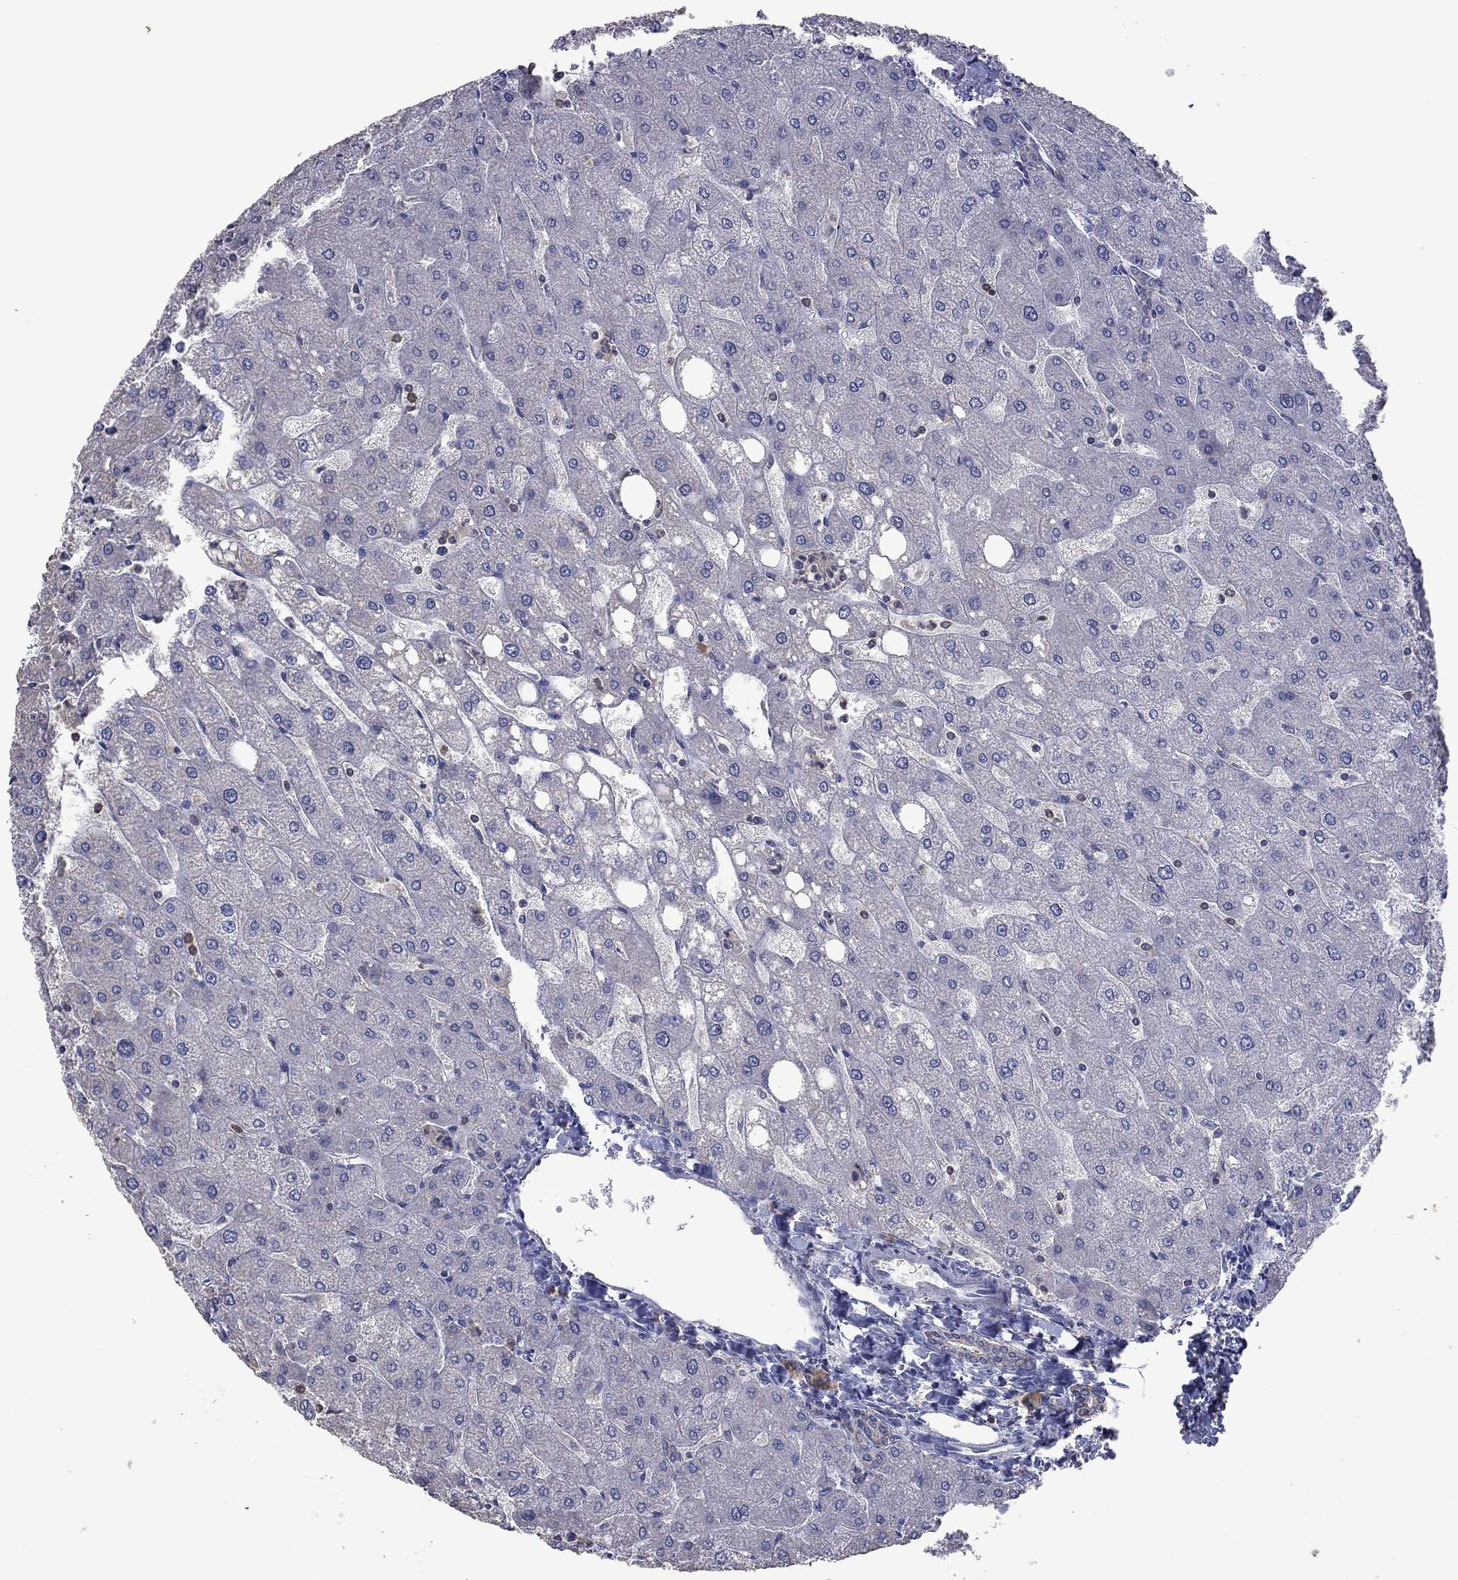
{"staining": {"intensity": "negative", "quantity": "none", "location": "none"}, "tissue": "liver", "cell_type": "Cholangiocytes", "image_type": "normal", "snomed": [{"axis": "morphology", "description": "Normal tissue, NOS"}, {"axis": "topography", "description": "Liver"}], "caption": "This is a image of IHC staining of normal liver, which shows no staining in cholangiocytes. The staining was performed using DAB to visualize the protein expression in brown, while the nuclei were stained in blue with hematoxylin (Magnification: 20x).", "gene": "ENSG00000288520", "patient": {"sex": "male", "age": 67}}